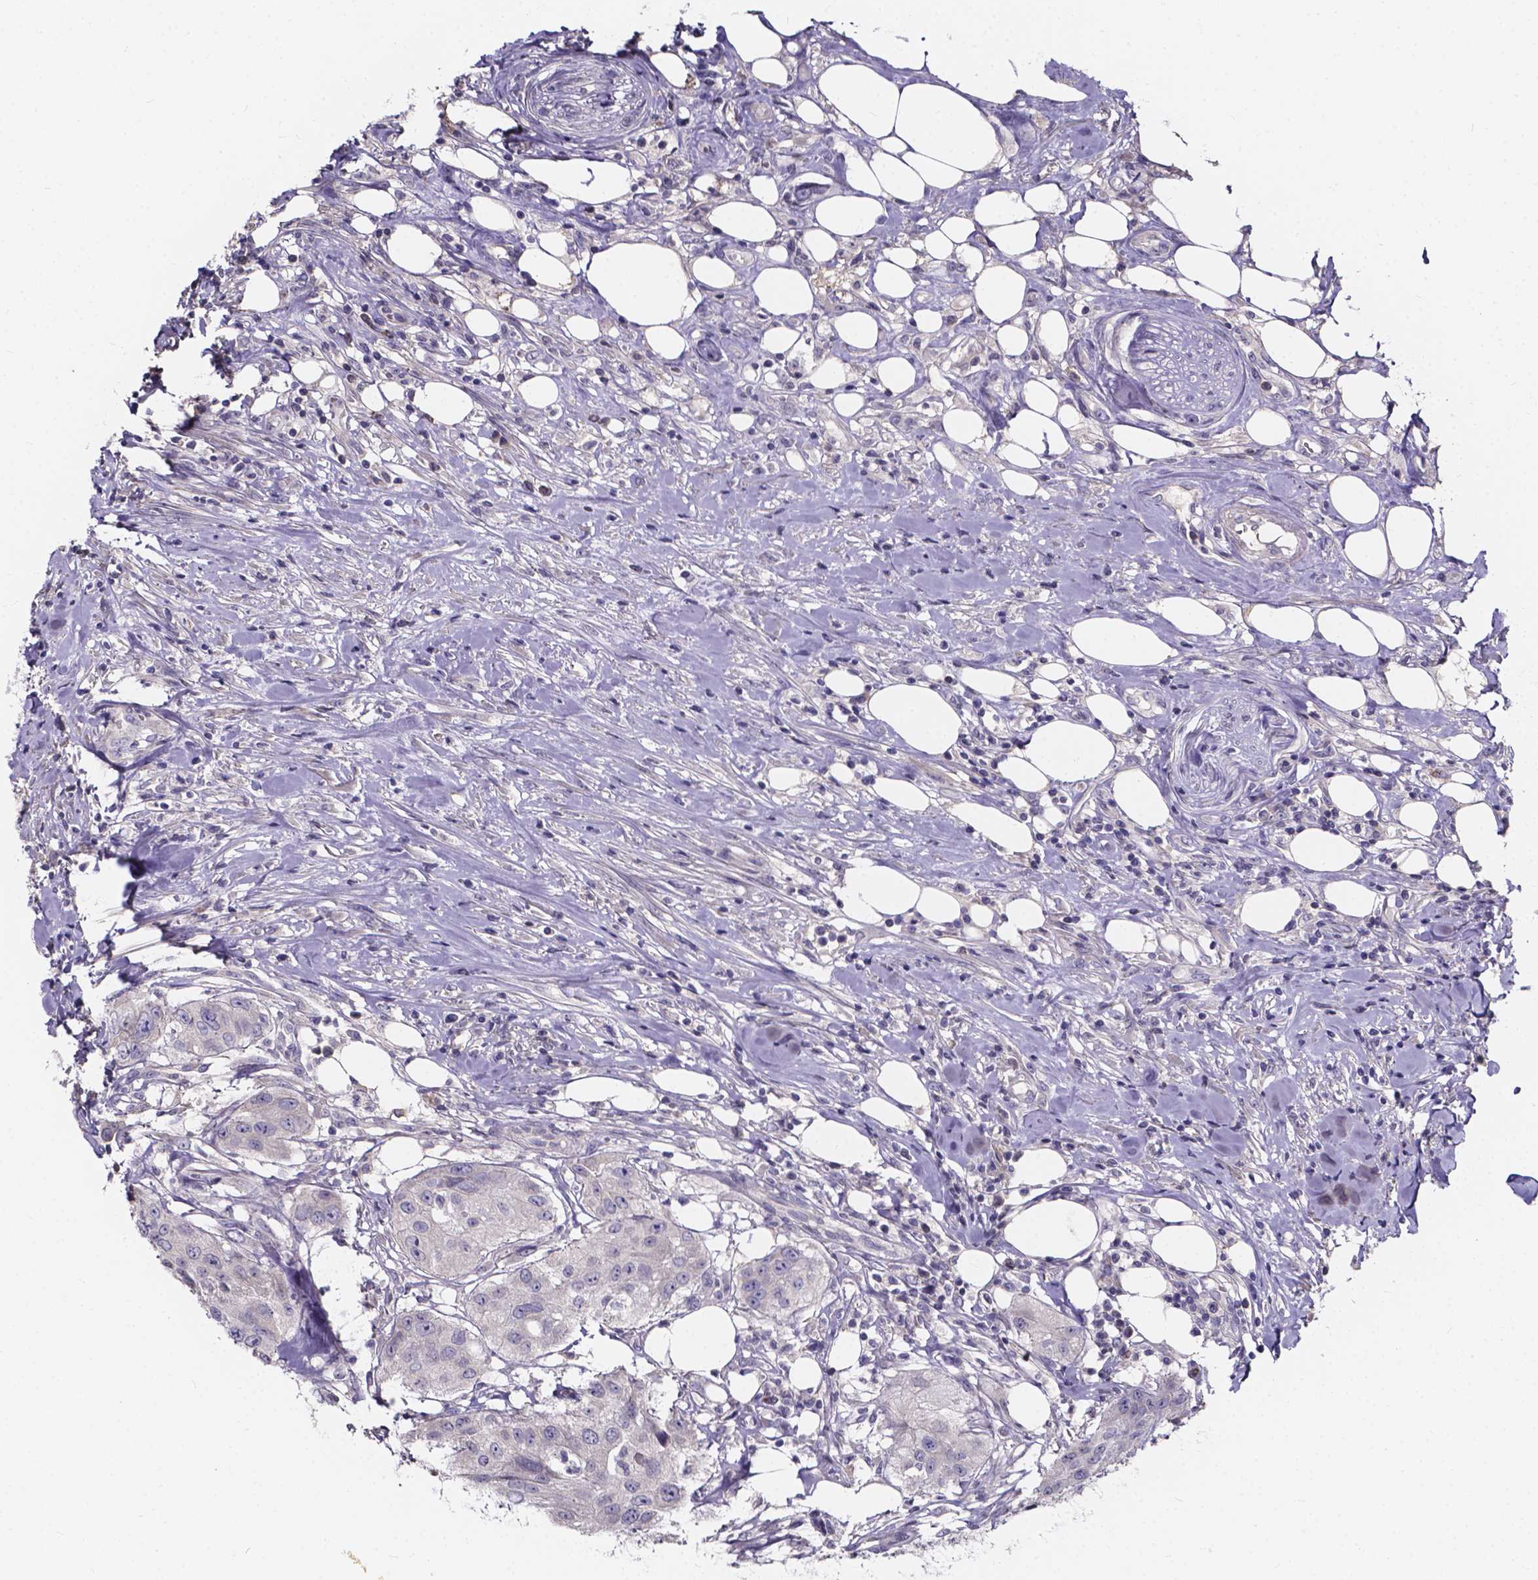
{"staining": {"intensity": "negative", "quantity": "none", "location": "none"}, "tissue": "urothelial cancer", "cell_type": "Tumor cells", "image_type": "cancer", "snomed": [{"axis": "morphology", "description": "Urothelial carcinoma, High grade"}, {"axis": "topography", "description": "Urinary bladder"}], "caption": "A high-resolution histopathology image shows immunohistochemistry staining of urothelial cancer, which reveals no significant staining in tumor cells.", "gene": "SPOCD1", "patient": {"sex": "male", "age": 79}}